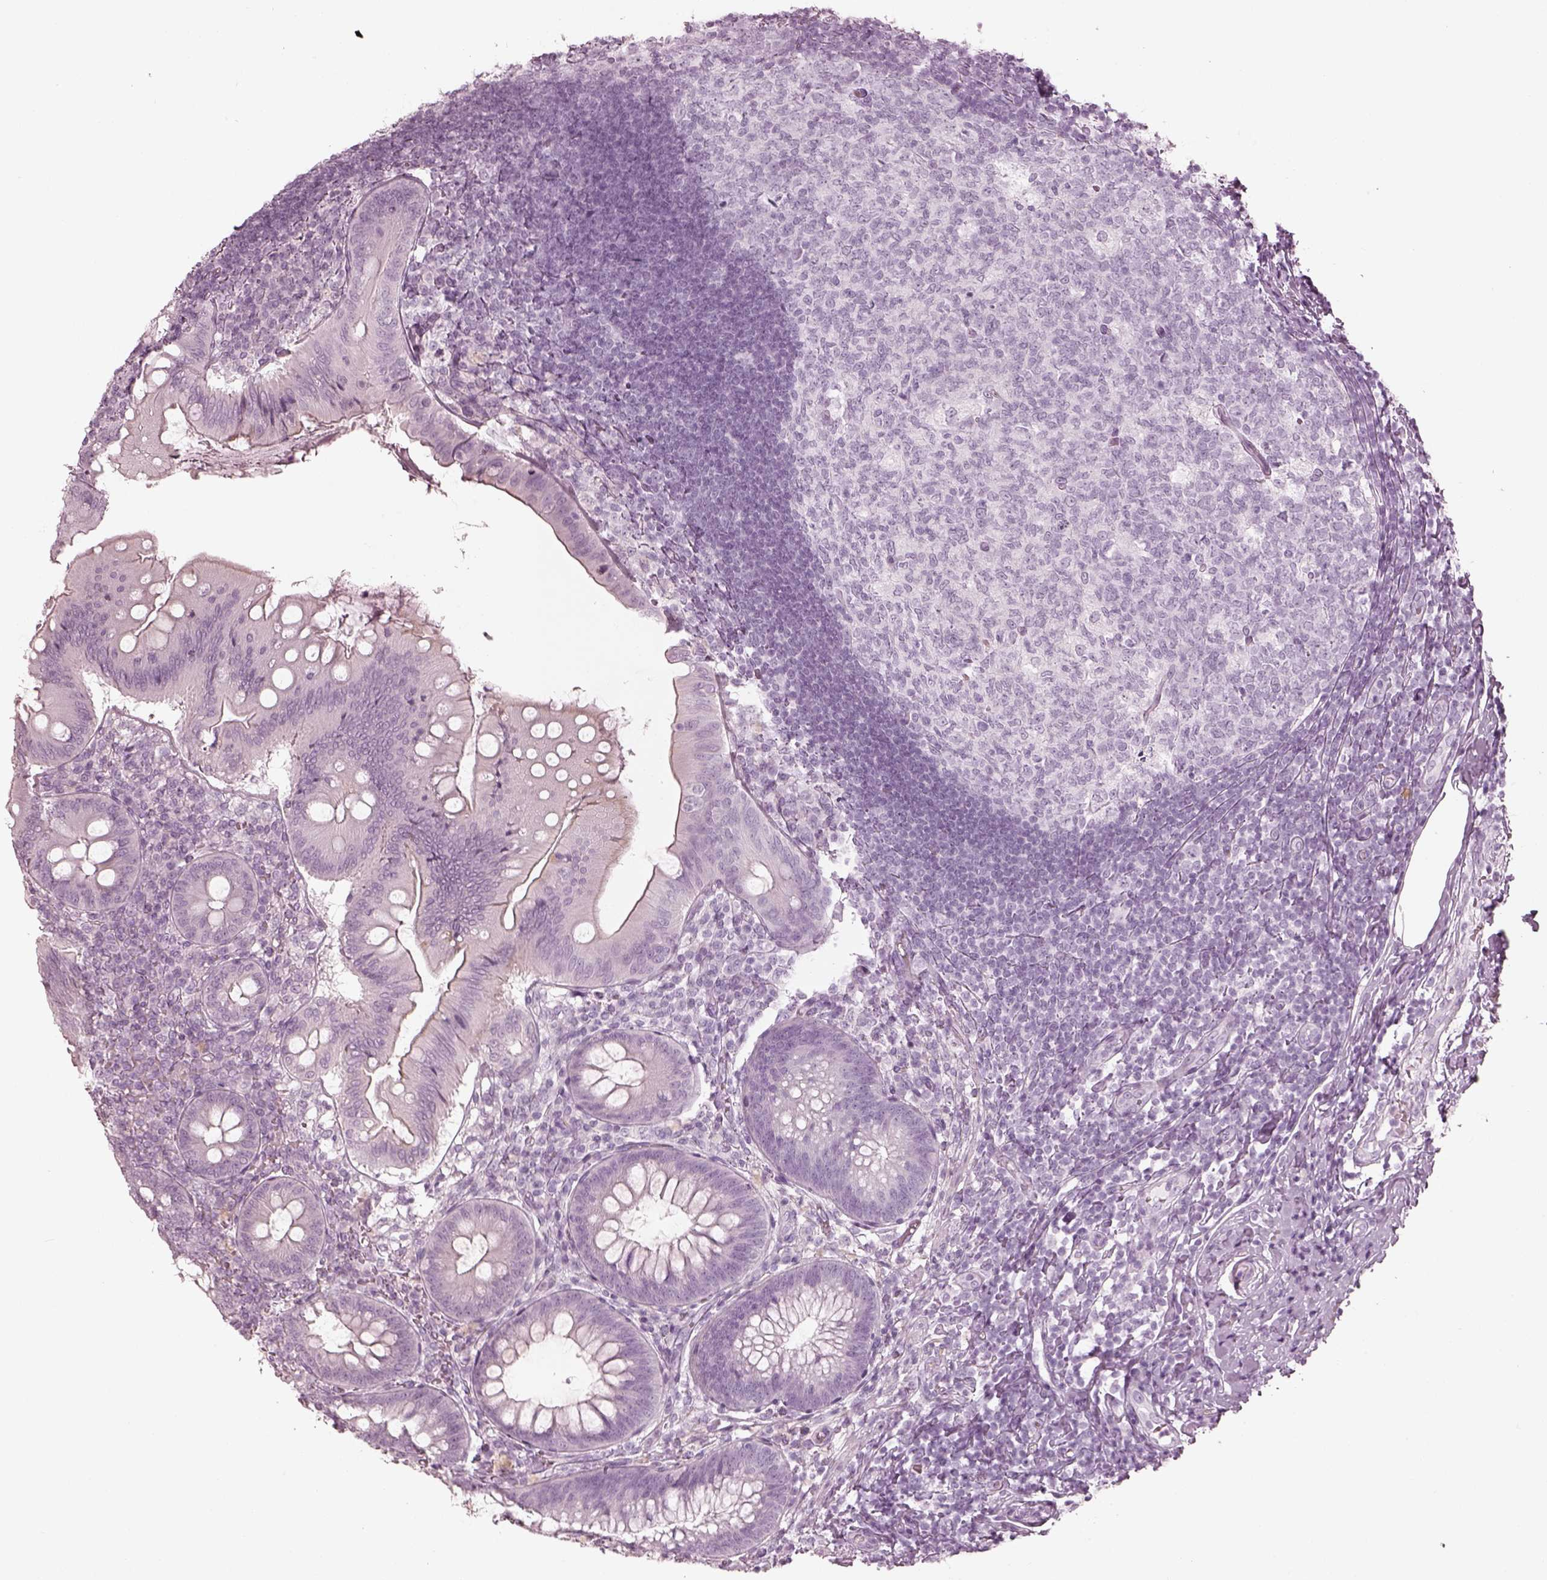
{"staining": {"intensity": "negative", "quantity": "none", "location": "none"}, "tissue": "appendix", "cell_type": "Glandular cells", "image_type": "normal", "snomed": [{"axis": "morphology", "description": "Normal tissue, NOS"}, {"axis": "morphology", "description": "Inflammation, NOS"}, {"axis": "topography", "description": "Appendix"}], "caption": "Appendix stained for a protein using IHC displays no positivity glandular cells.", "gene": "ENSG00000289258", "patient": {"sex": "male", "age": 16}}